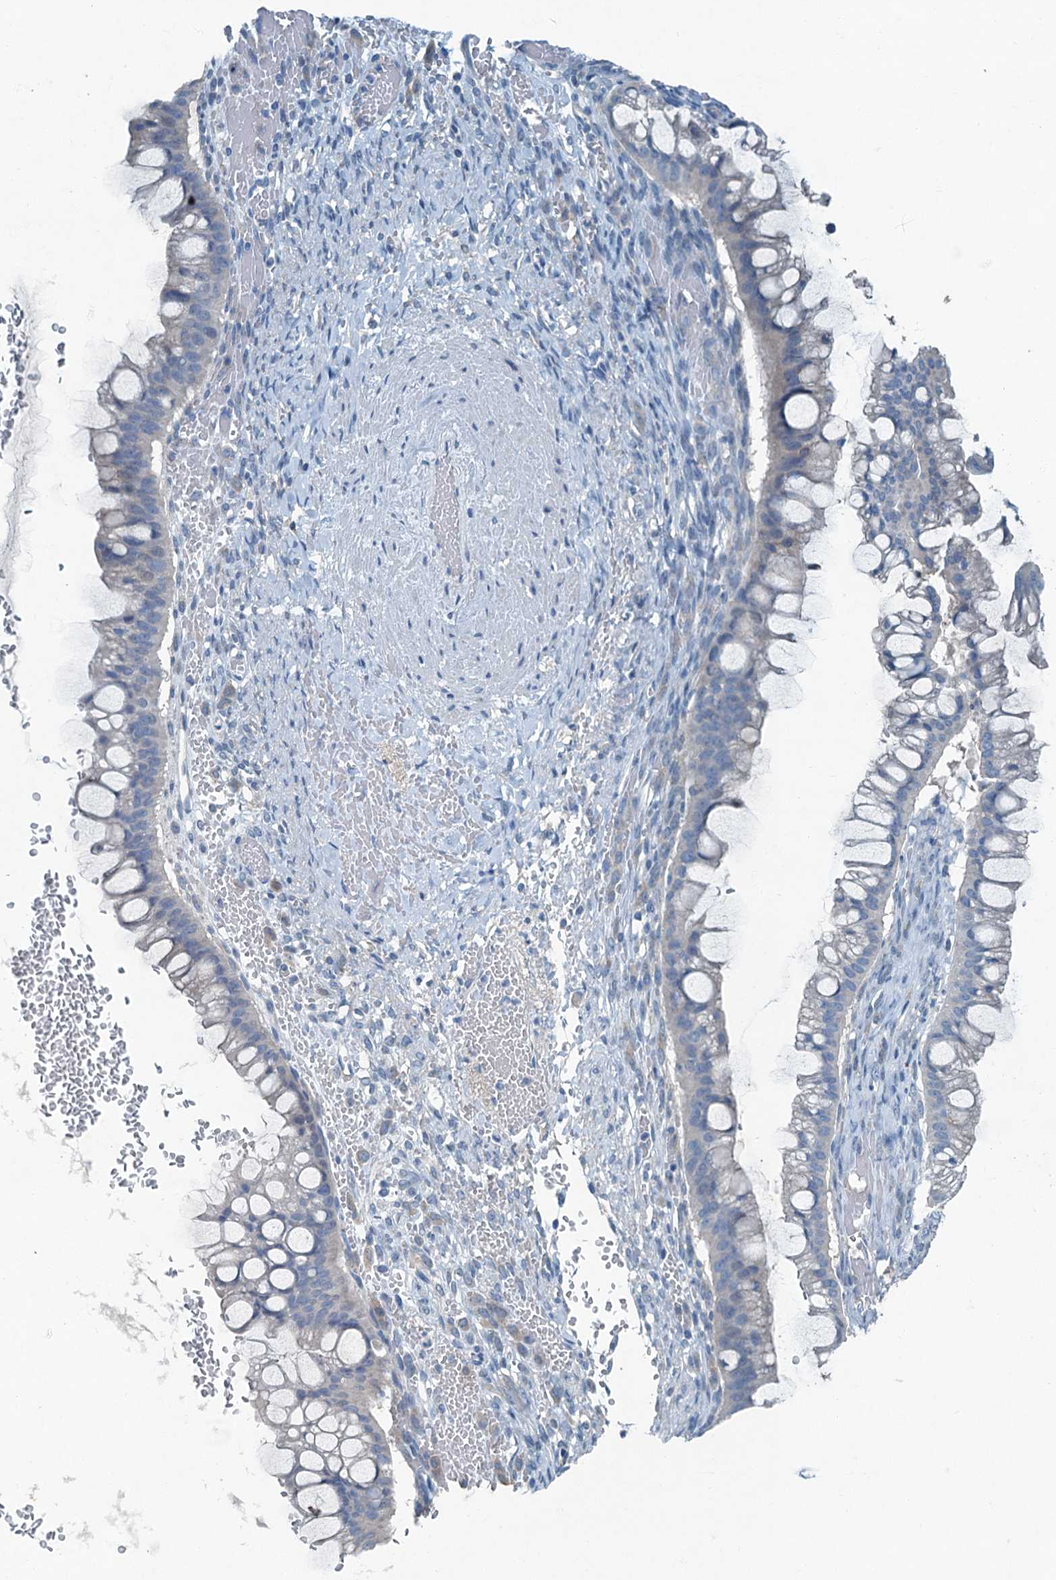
{"staining": {"intensity": "negative", "quantity": "none", "location": "none"}, "tissue": "ovarian cancer", "cell_type": "Tumor cells", "image_type": "cancer", "snomed": [{"axis": "morphology", "description": "Cystadenocarcinoma, mucinous, NOS"}, {"axis": "topography", "description": "Ovary"}], "caption": "DAB (3,3'-diaminobenzidine) immunohistochemical staining of human ovarian cancer demonstrates no significant expression in tumor cells.", "gene": "CBLIF", "patient": {"sex": "female", "age": 73}}